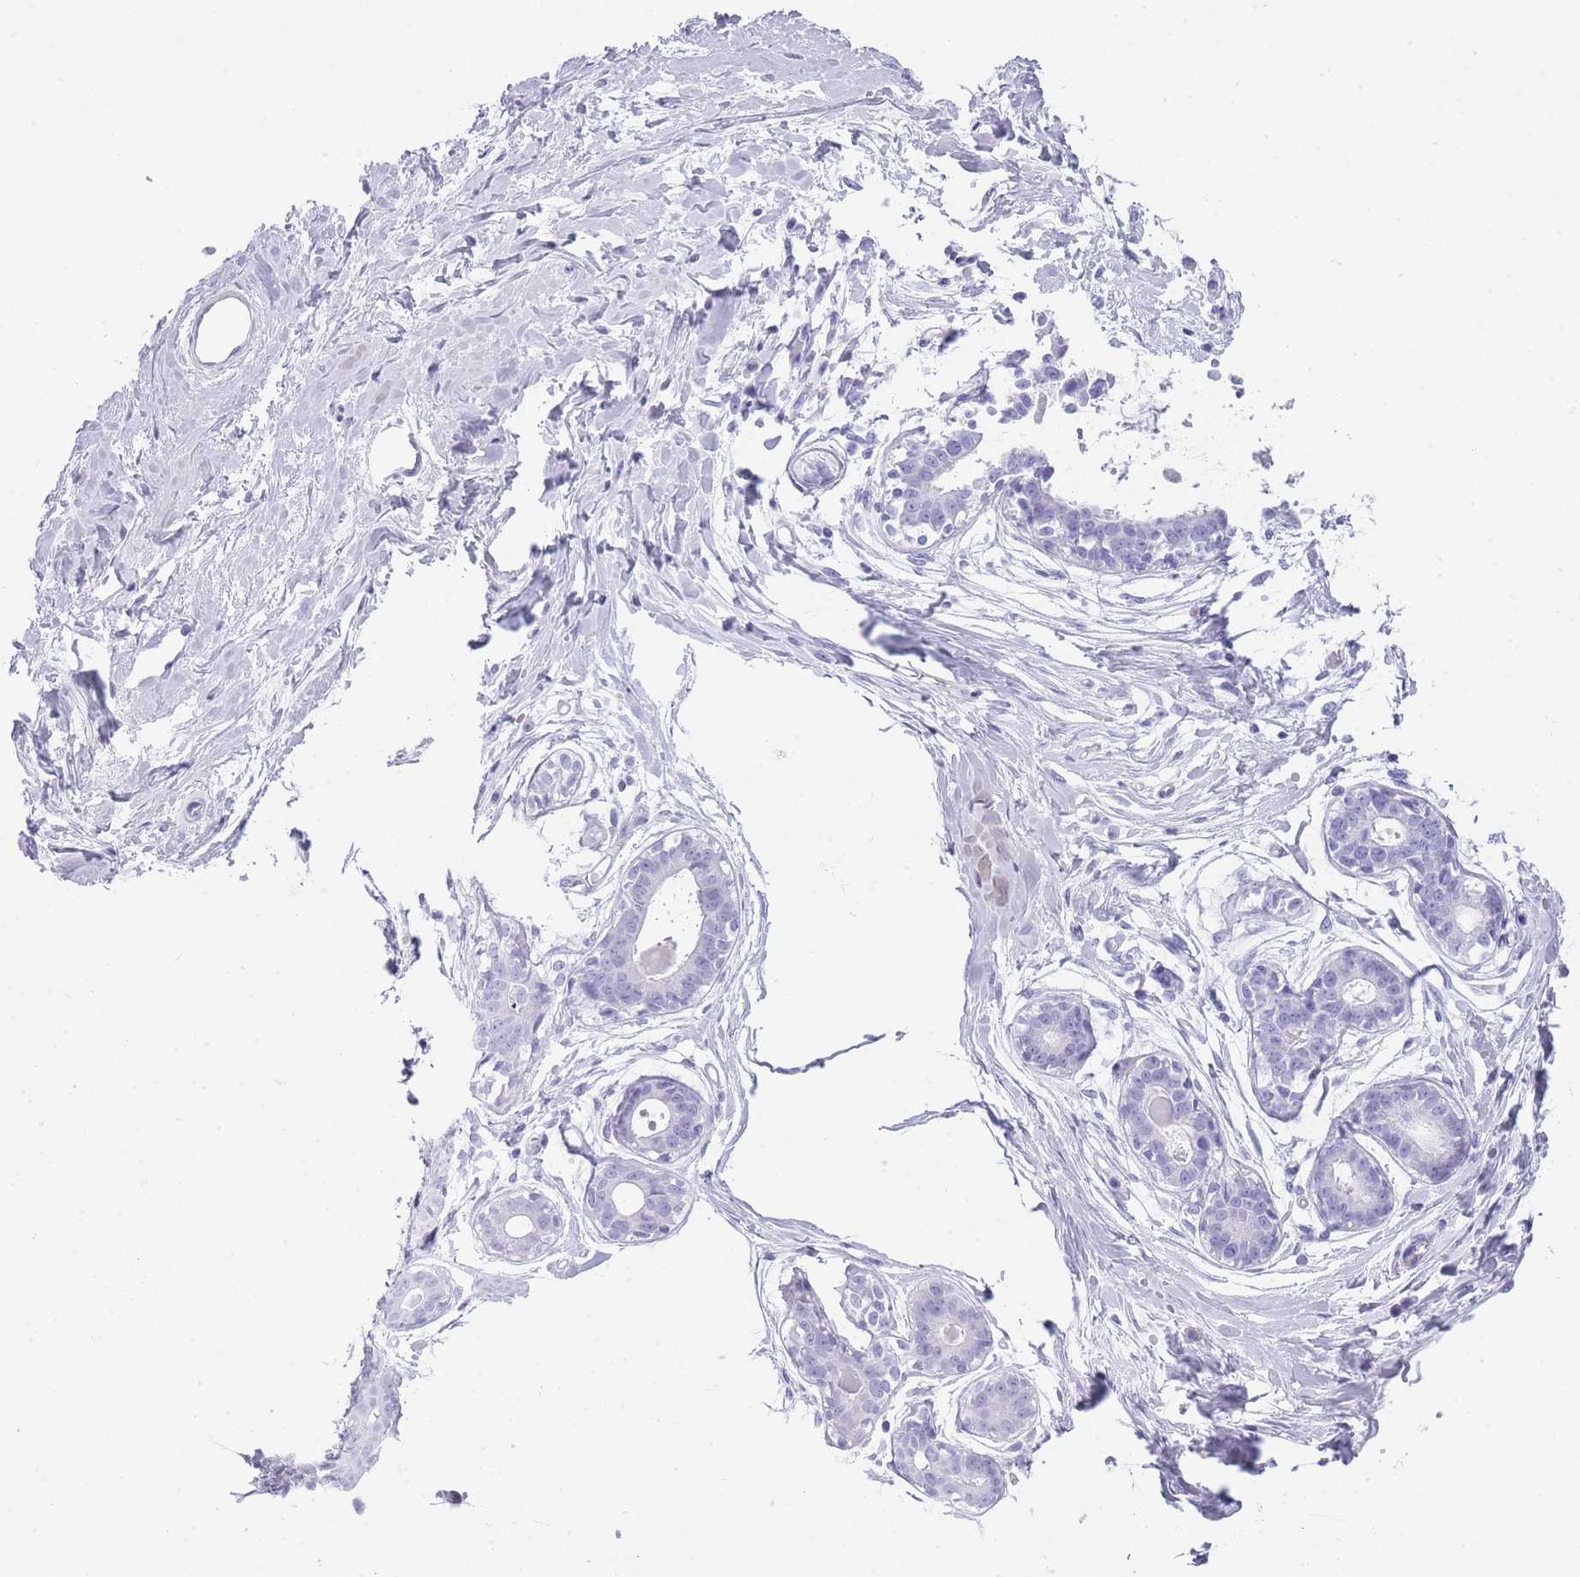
{"staining": {"intensity": "negative", "quantity": "none", "location": "none"}, "tissue": "breast", "cell_type": "Adipocytes", "image_type": "normal", "snomed": [{"axis": "morphology", "description": "Normal tissue, NOS"}, {"axis": "topography", "description": "Breast"}], "caption": "IHC of benign human breast exhibits no expression in adipocytes. (DAB immunohistochemistry (IHC), high magnification).", "gene": "INS", "patient": {"sex": "female", "age": 45}}